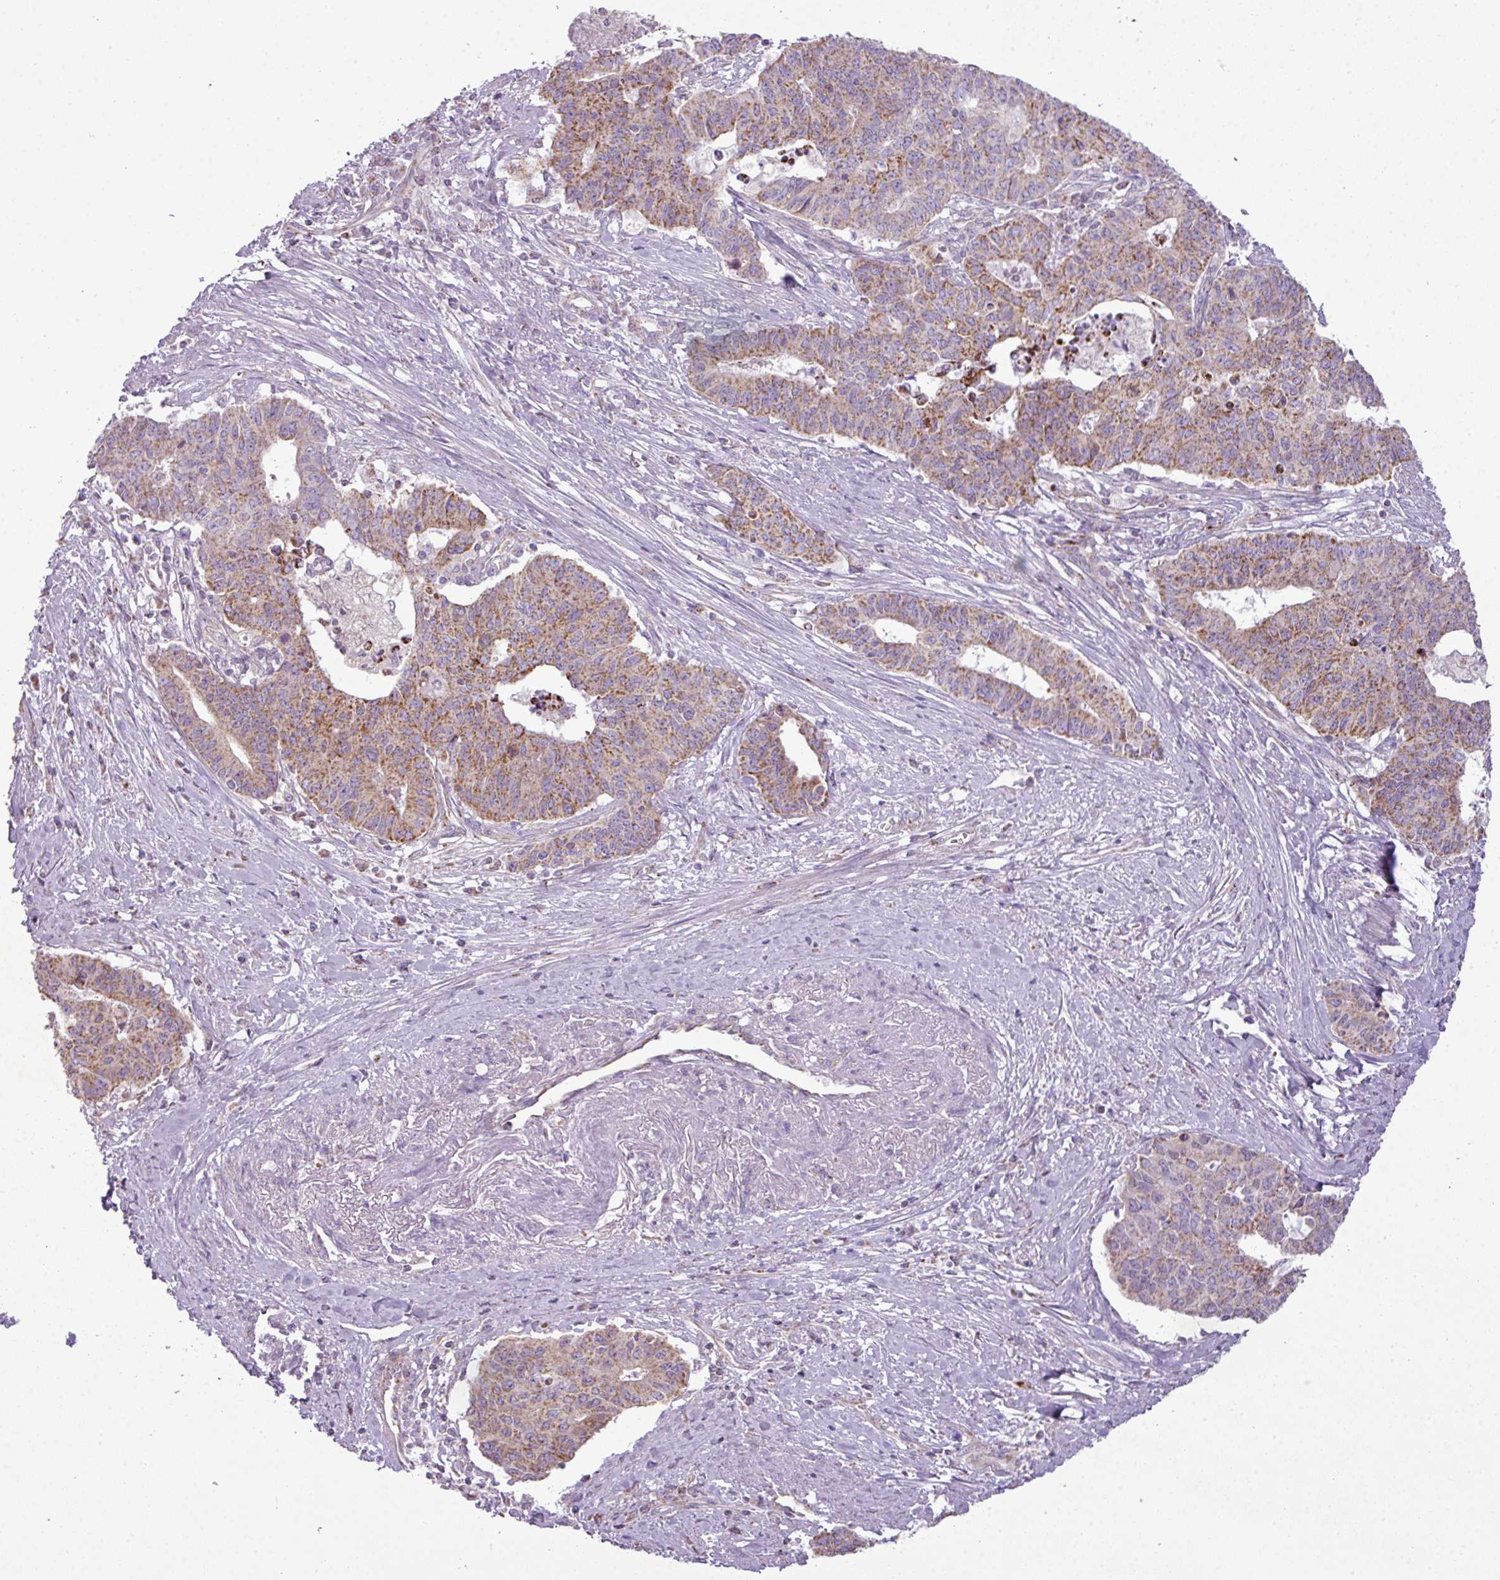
{"staining": {"intensity": "moderate", "quantity": ">75%", "location": "cytoplasmic/membranous"}, "tissue": "endometrial cancer", "cell_type": "Tumor cells", "image_type": "cancer", "snomed": [{"axis": "morphology", "description": "Adenocarcinoma, NOS"}, {"axis": "topography", "description": "Endometrium"}], "caption": "DAB immunohistochemical staining of endometrial cancer shows moderate cytoplasmic/membranous protein expression in approximately >75% of tumor cells. (brown staining indicates protein expression, while blue staining denotes nuclei).", "gene": "ZNF81", "patient": {"sex": "female", "age": 59}}